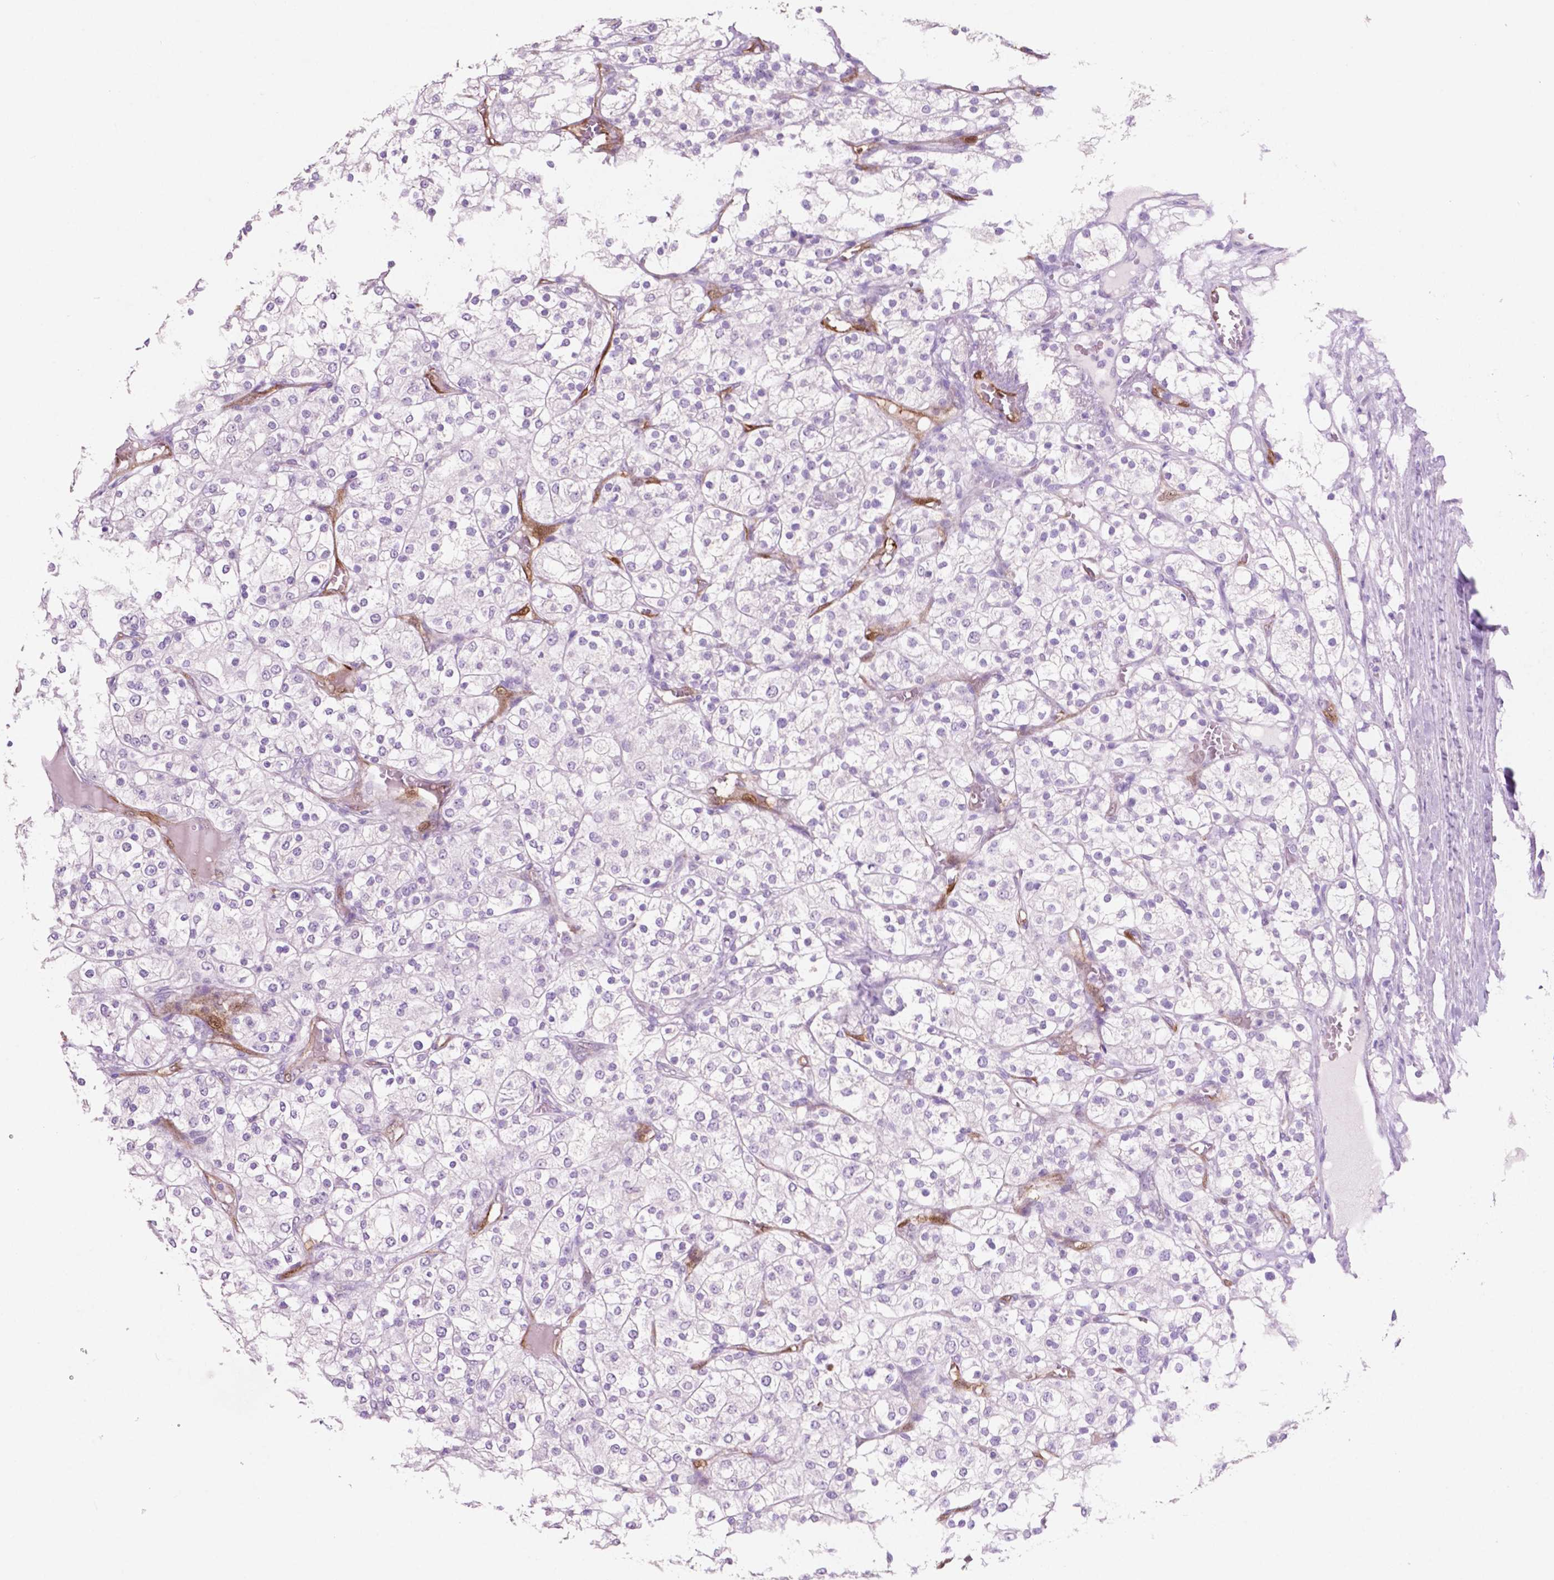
{"staining": {"intensity": "negative", "quantity": "none", "location": "none"}, "tissue": "renal cancer", "cell_type": "Tumor cells", "image_type": "cancer", "snomed": [{"axis": "morphology", "description": "Adenocarcinoma, NOS"}, {"axis": "topography", "description": "Kidney"}], "caption": "This micrograph is of adenocarcinoma (renal) stained with immunohistochemistry (IHC) to label a protein in brown with the nuclei are counter-stained blue. There is no positivity in tumor cells.", "gene": "IDO1", "patient": {"sex": "male", "age": 80}}